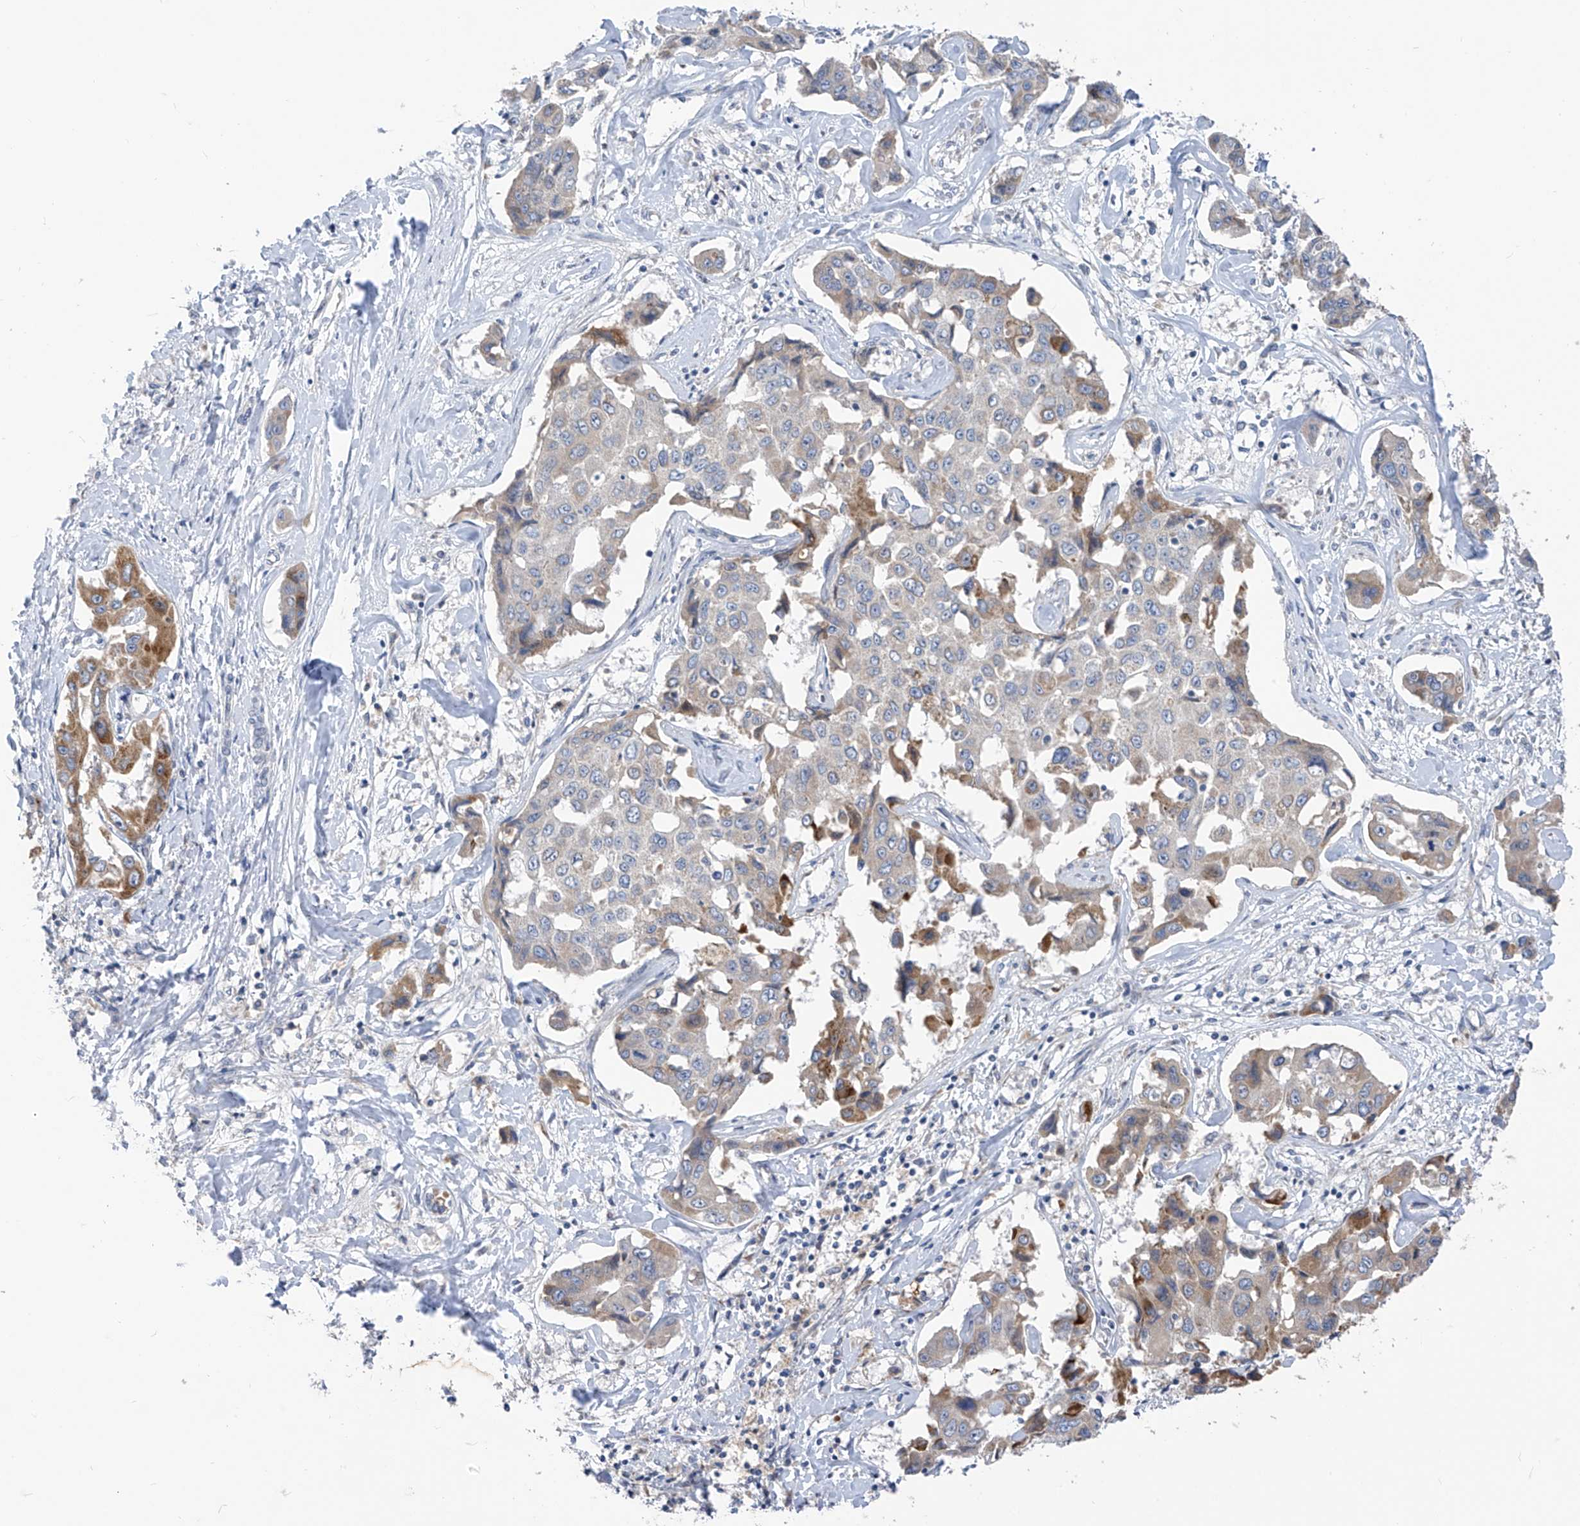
{"staining": {"intensity": "moderate", "quantity": "<25%", "location": "cytoplasmic/membranous"}, "tissue": "liver cancer", "cell_type": "Tumor cells", "image_type": "cancer", "snomed": [{"axis": "morphology", "description": "Cholangiocarcinoma"}, {"axis": "topography", "description": "Liver"}], "caption": "A high-resolution micrograph shows immunohistochemistry (IHC) staining of cholangiocarcinoma (liver), which displays moderate cytoplasmic/membranous staining in about <25% of tumor cells. (DAB = brown stain, brightfield microscopy at high magnification).", "gene": "LDAH", "patient": {"sex": "male", "age": 59}}